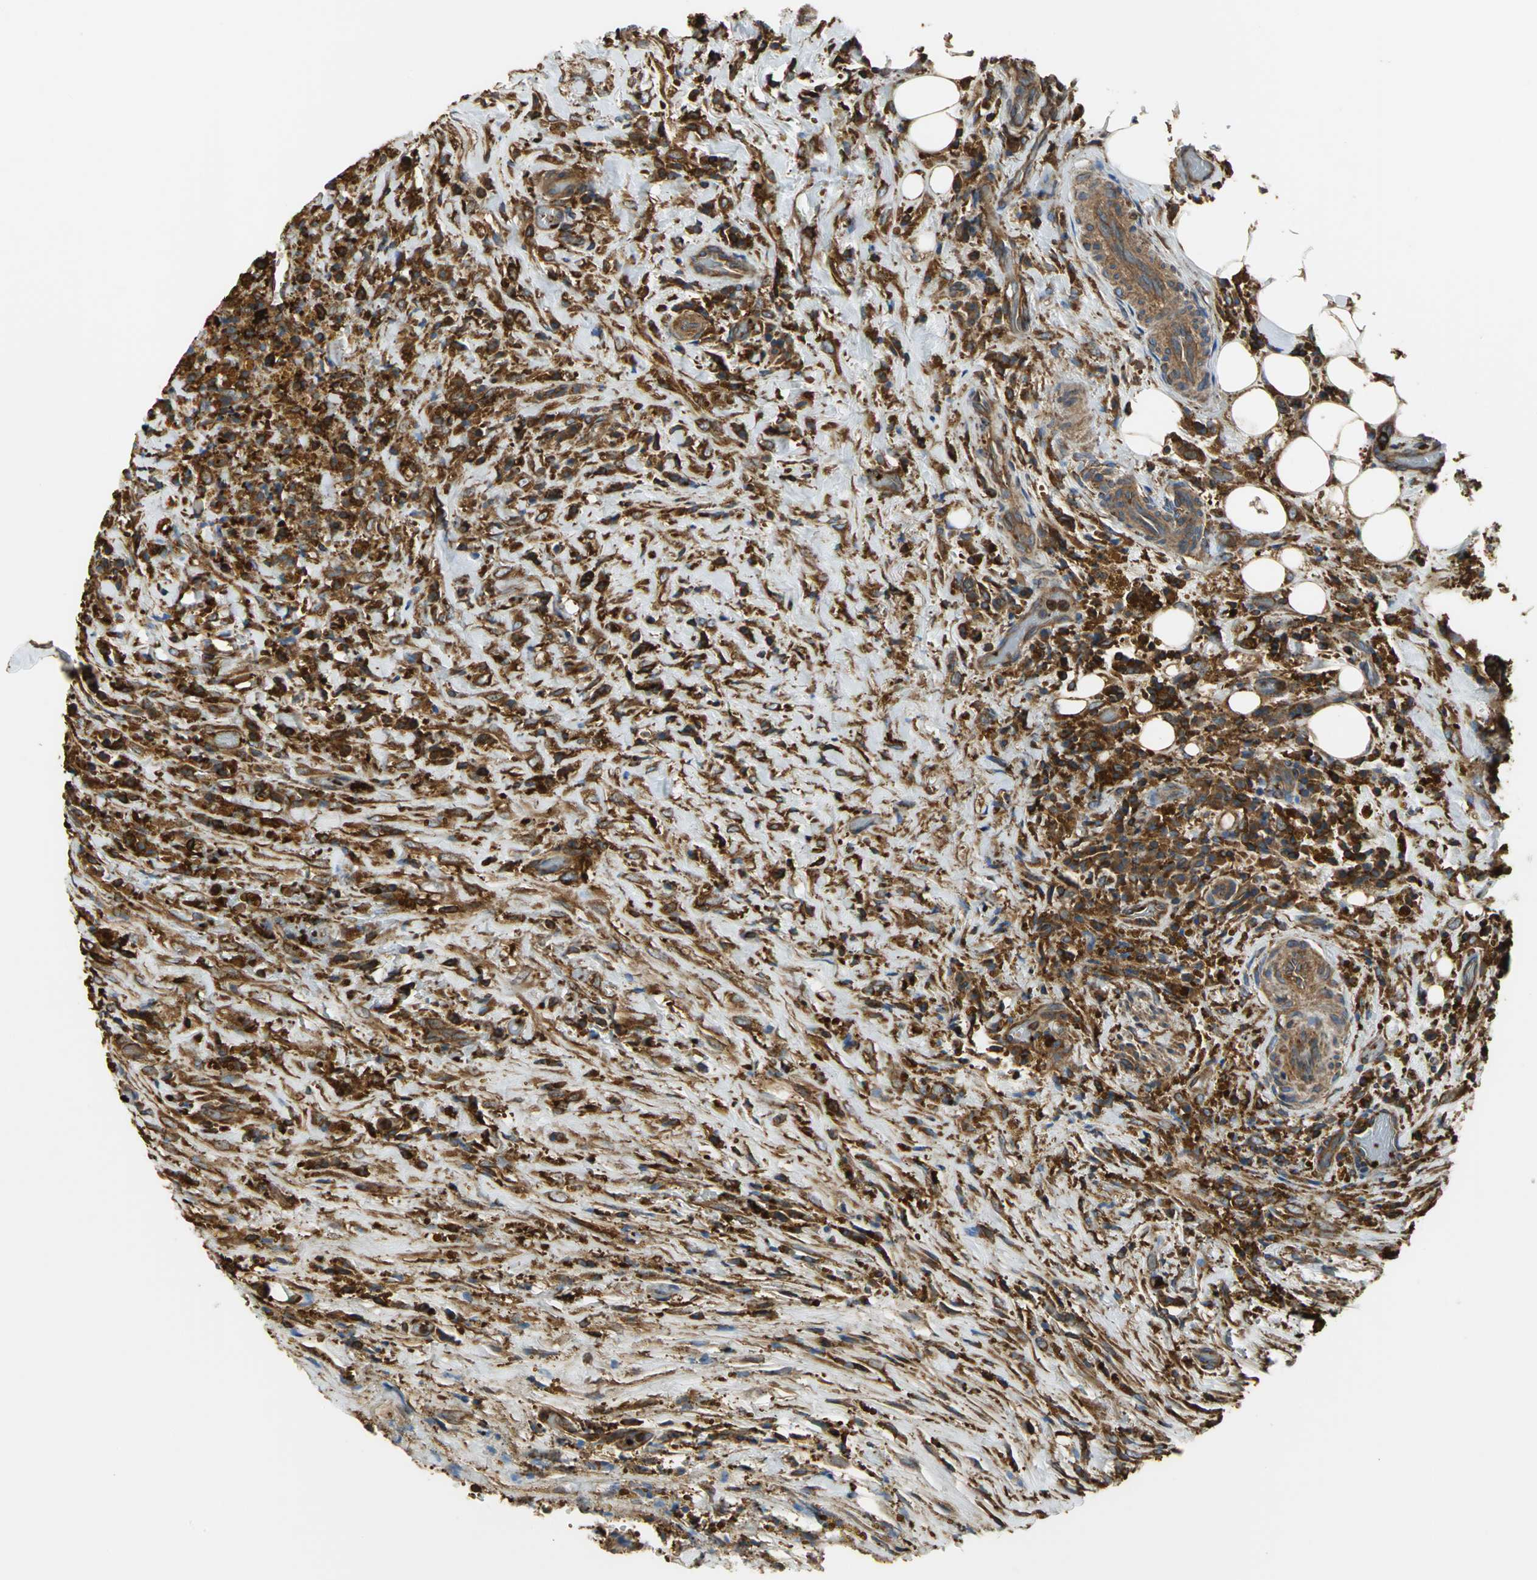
{"staining": {"intensity": "moderate", "quantity": ">75%", "location": "cytoplasmic/membranous"}, "tissue": "thyroid cancer", "cell_type": "Tumor cells", "image_type": "cancer", "snomed": [{"axis": "morphology", "description": "Papillary adenocarcinoma, NOS"}, {"axis": "topography", "description": "Thyroid gland"}], "caption": "Immunohistochemistry (DAB) staining of thyroid cancer (papillary adenocarcinoma) exhibits moderate cytoplasmic/membranous protein staining in about >75% of tumor cells.", "gene": "TLN1", "patient": {"sex": "male", "age": 77}}